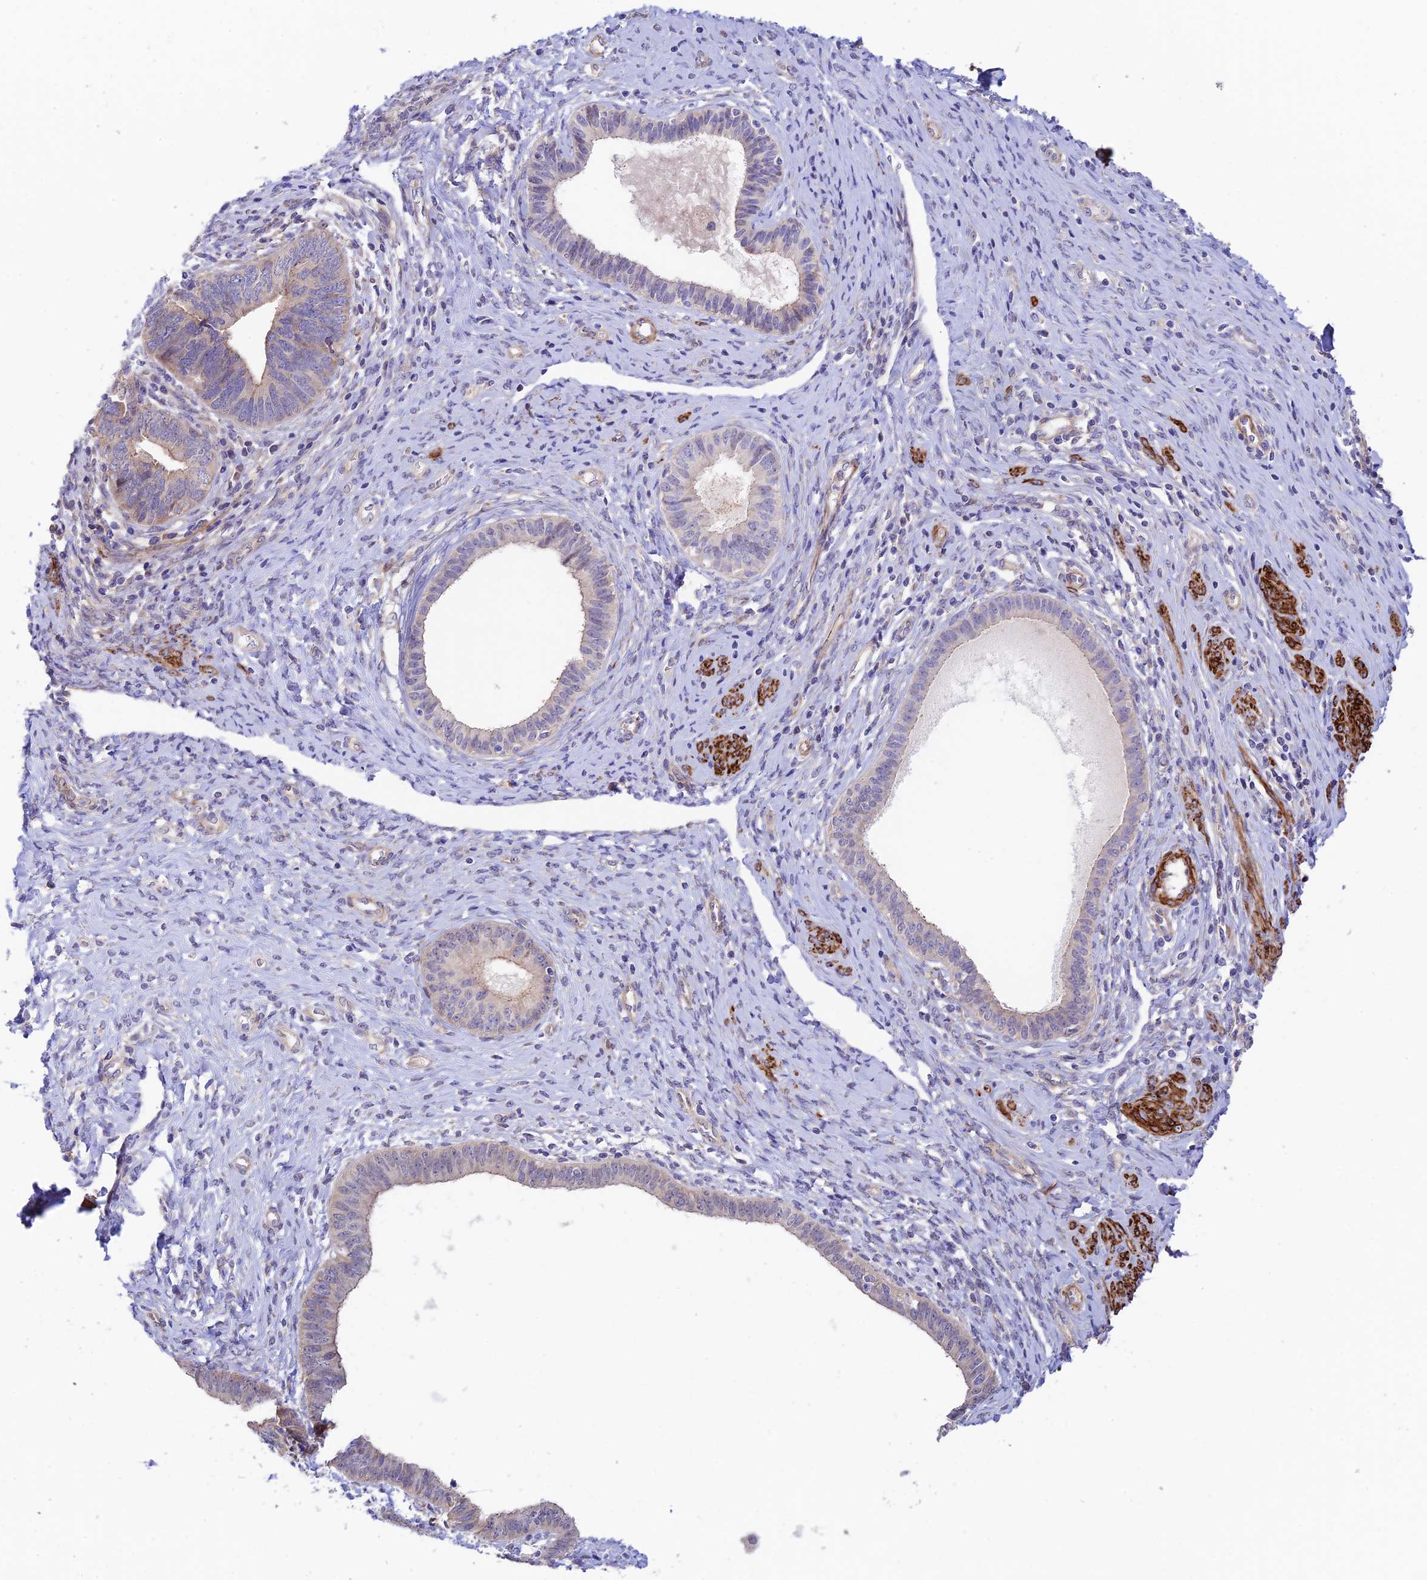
{"staining": {"intensity": "weak", "quantity": "25%-75%", "location": "cytoplasmic/membranous"}, "tissue": "endometrial cancer", "cell_type": "Tumor cells", "image_type": "cancer", "snomed": [{"axis": "morphology", "description": "Adenocarcinoma, NOS"}, {"axis": "topography", "description": "Endometrium"}], "caption": "High-power microscopy captured an IHC micrograph of endometrial cancer (adenocarcinoma), revealing weak cytoplasmic/membranous staining in about 25%-75% of tumor cells. (DAB (3,3'-diaminobenzidine) = brown stain, brightfield microscopy at high magnification).", "gene": "ANKRD50", "patient": {"sex": "female", "age": 79}}